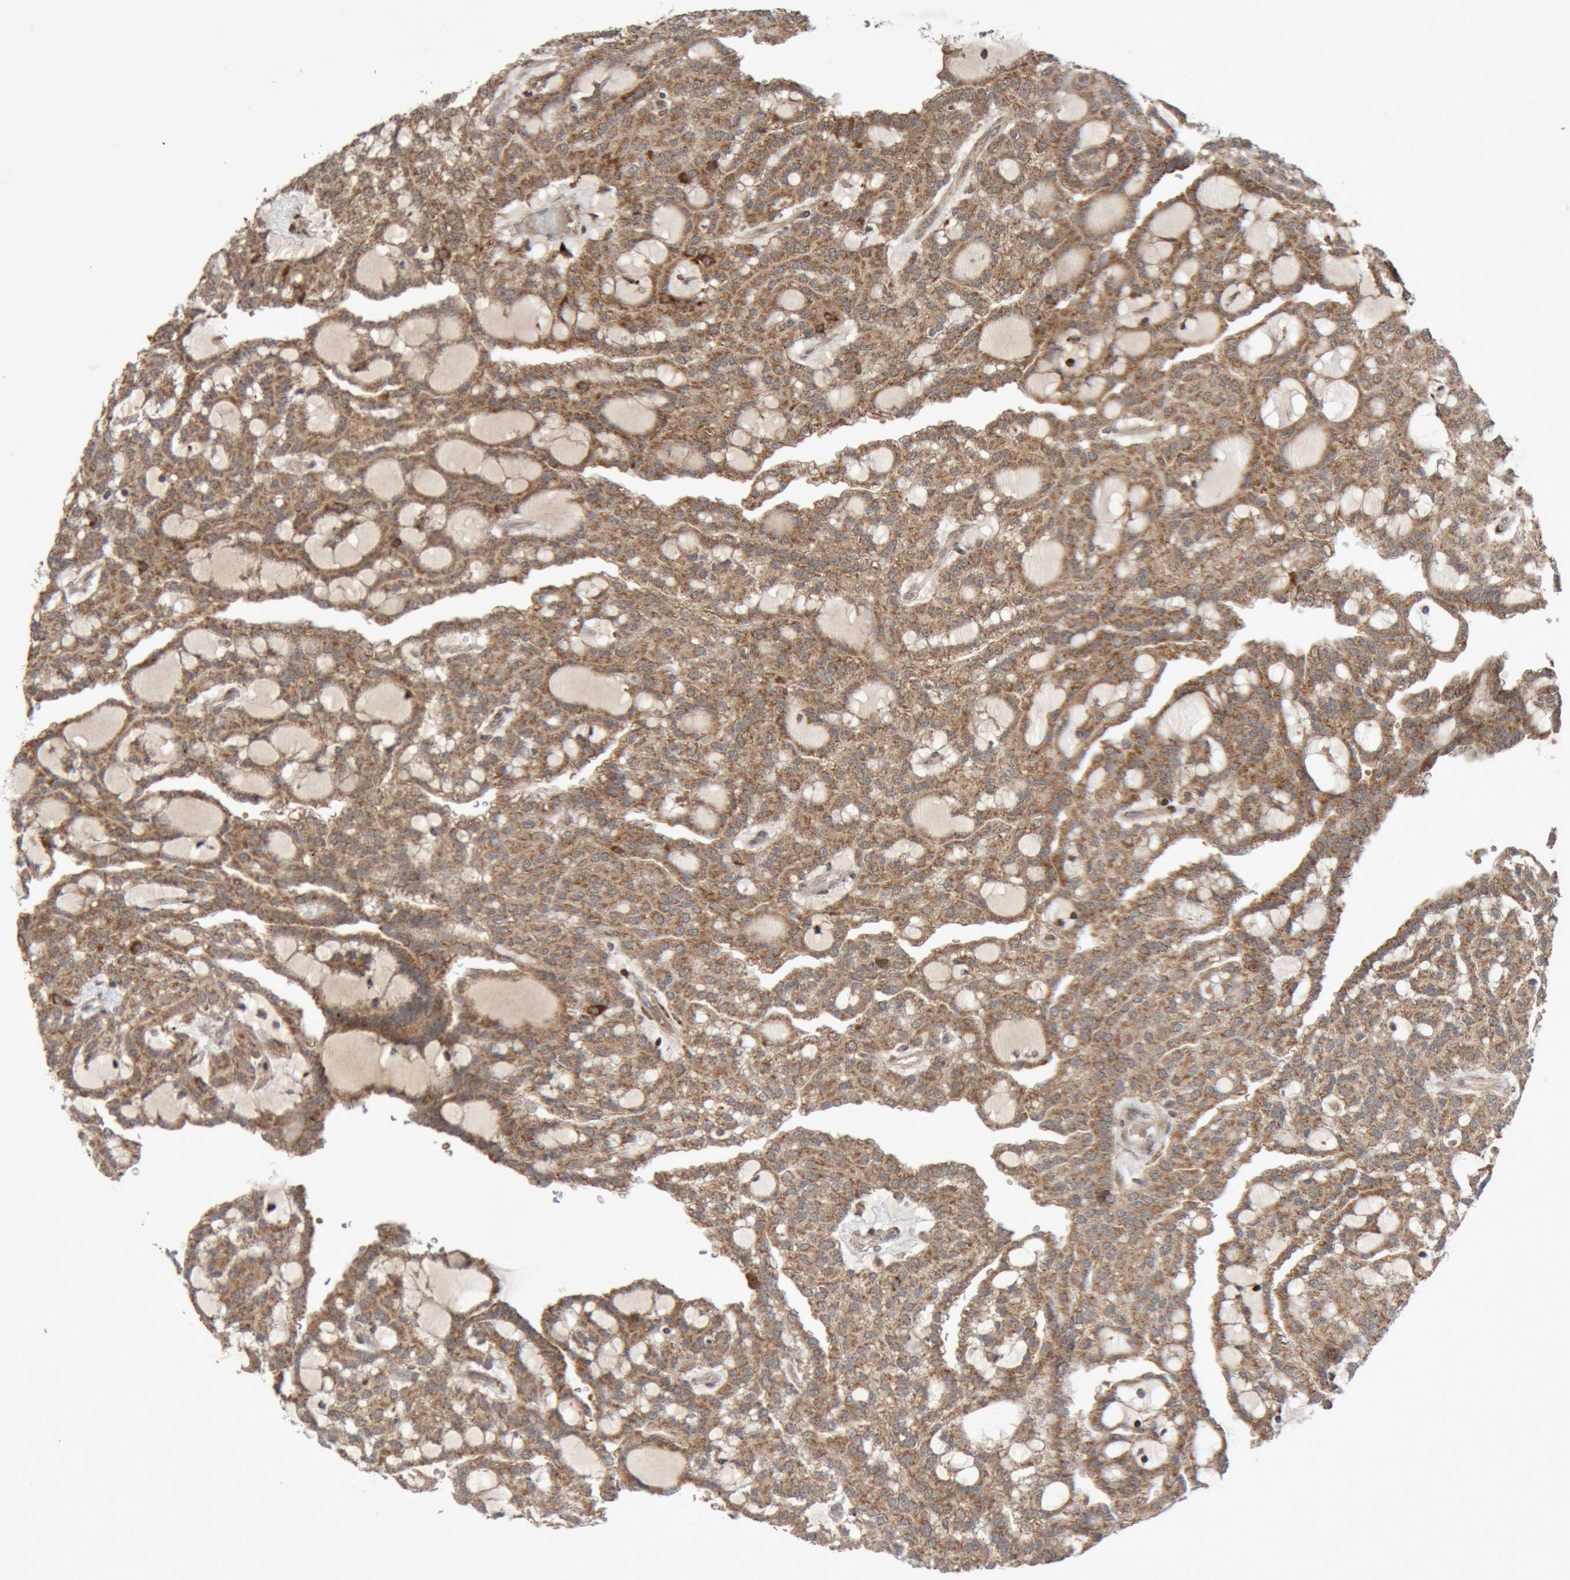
{"staining": {"intensity": "moderate", "quantity": ">75%", "location": "cytoplasmic/membranous"}, "tissue": "renal cancer", "cell_type": "Tumor cells", "image_type": "cancer", "snomed": [{"axis": "morphology", "description": "Adenocarcinoma, NOS"}, {"axis": "topography", "description": "Kidney"}], "caption": "Protein expression analysis of renal adenocarcinoma reveals moderate cytoplasmic/membranous positivity in about >75% of tumor cells.", "gene": "KIF21B", "patient": {"sex": "male", "age": 63}}